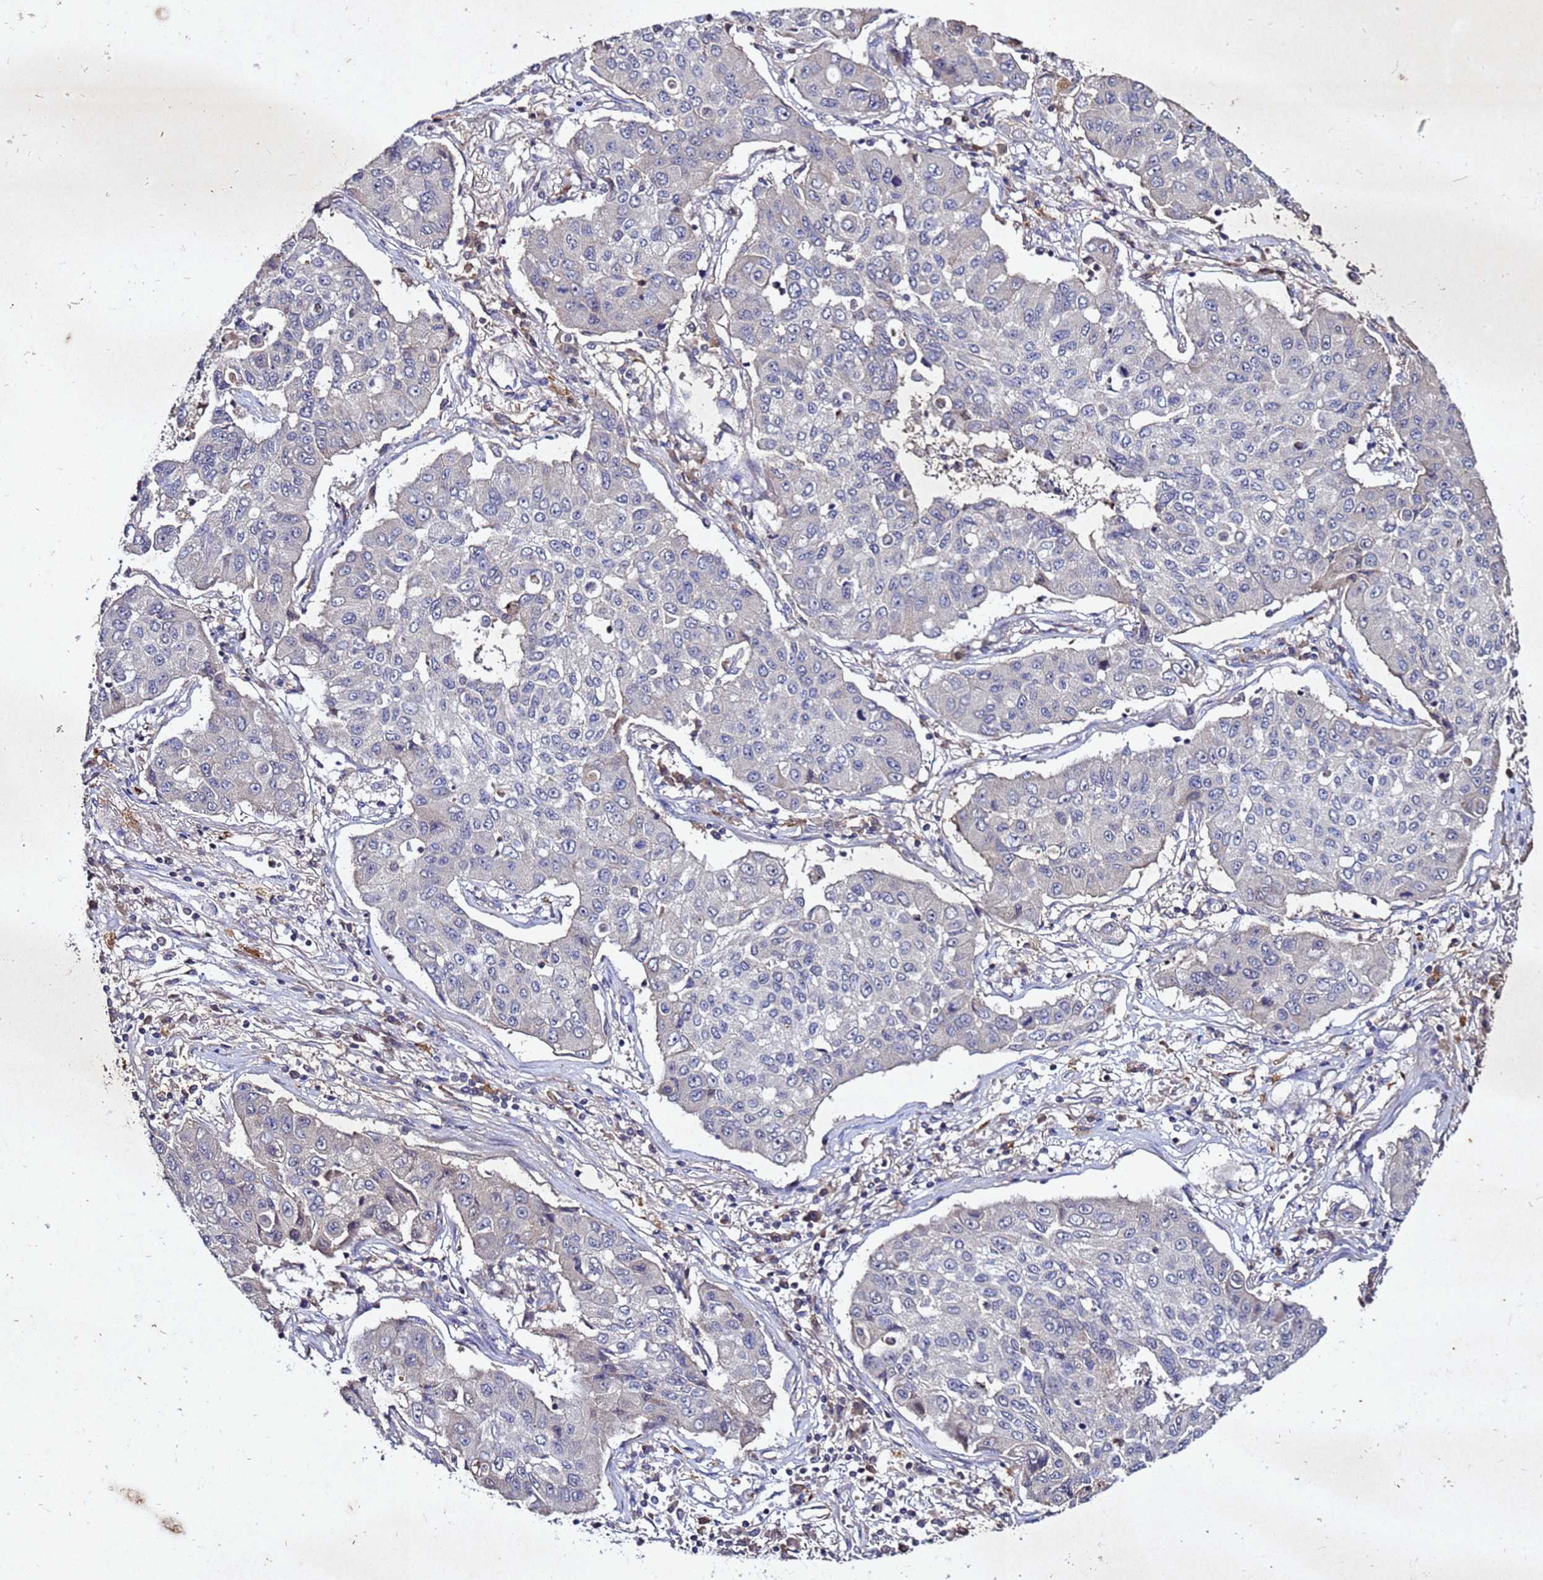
{"staining": {"intensity": "negative", "quantity": "none", "location": "none"}, "tissue": "lung cancer", "cell_type": "Tumor cells", "image_type": "cancer", "snomed": [{"axis": "morphology", "description": "Squamous cell carcinoma, NOS"}, {"axis": "topography", "description": "Lung"}], "caption": "This is an immunohistochemistry (IHC) micrograph of human squamous cell carcinoma (lung). There is no positivity in tumor cells.", "gene": "SV2B", "patient": {"sex": "male", "age": 74}}